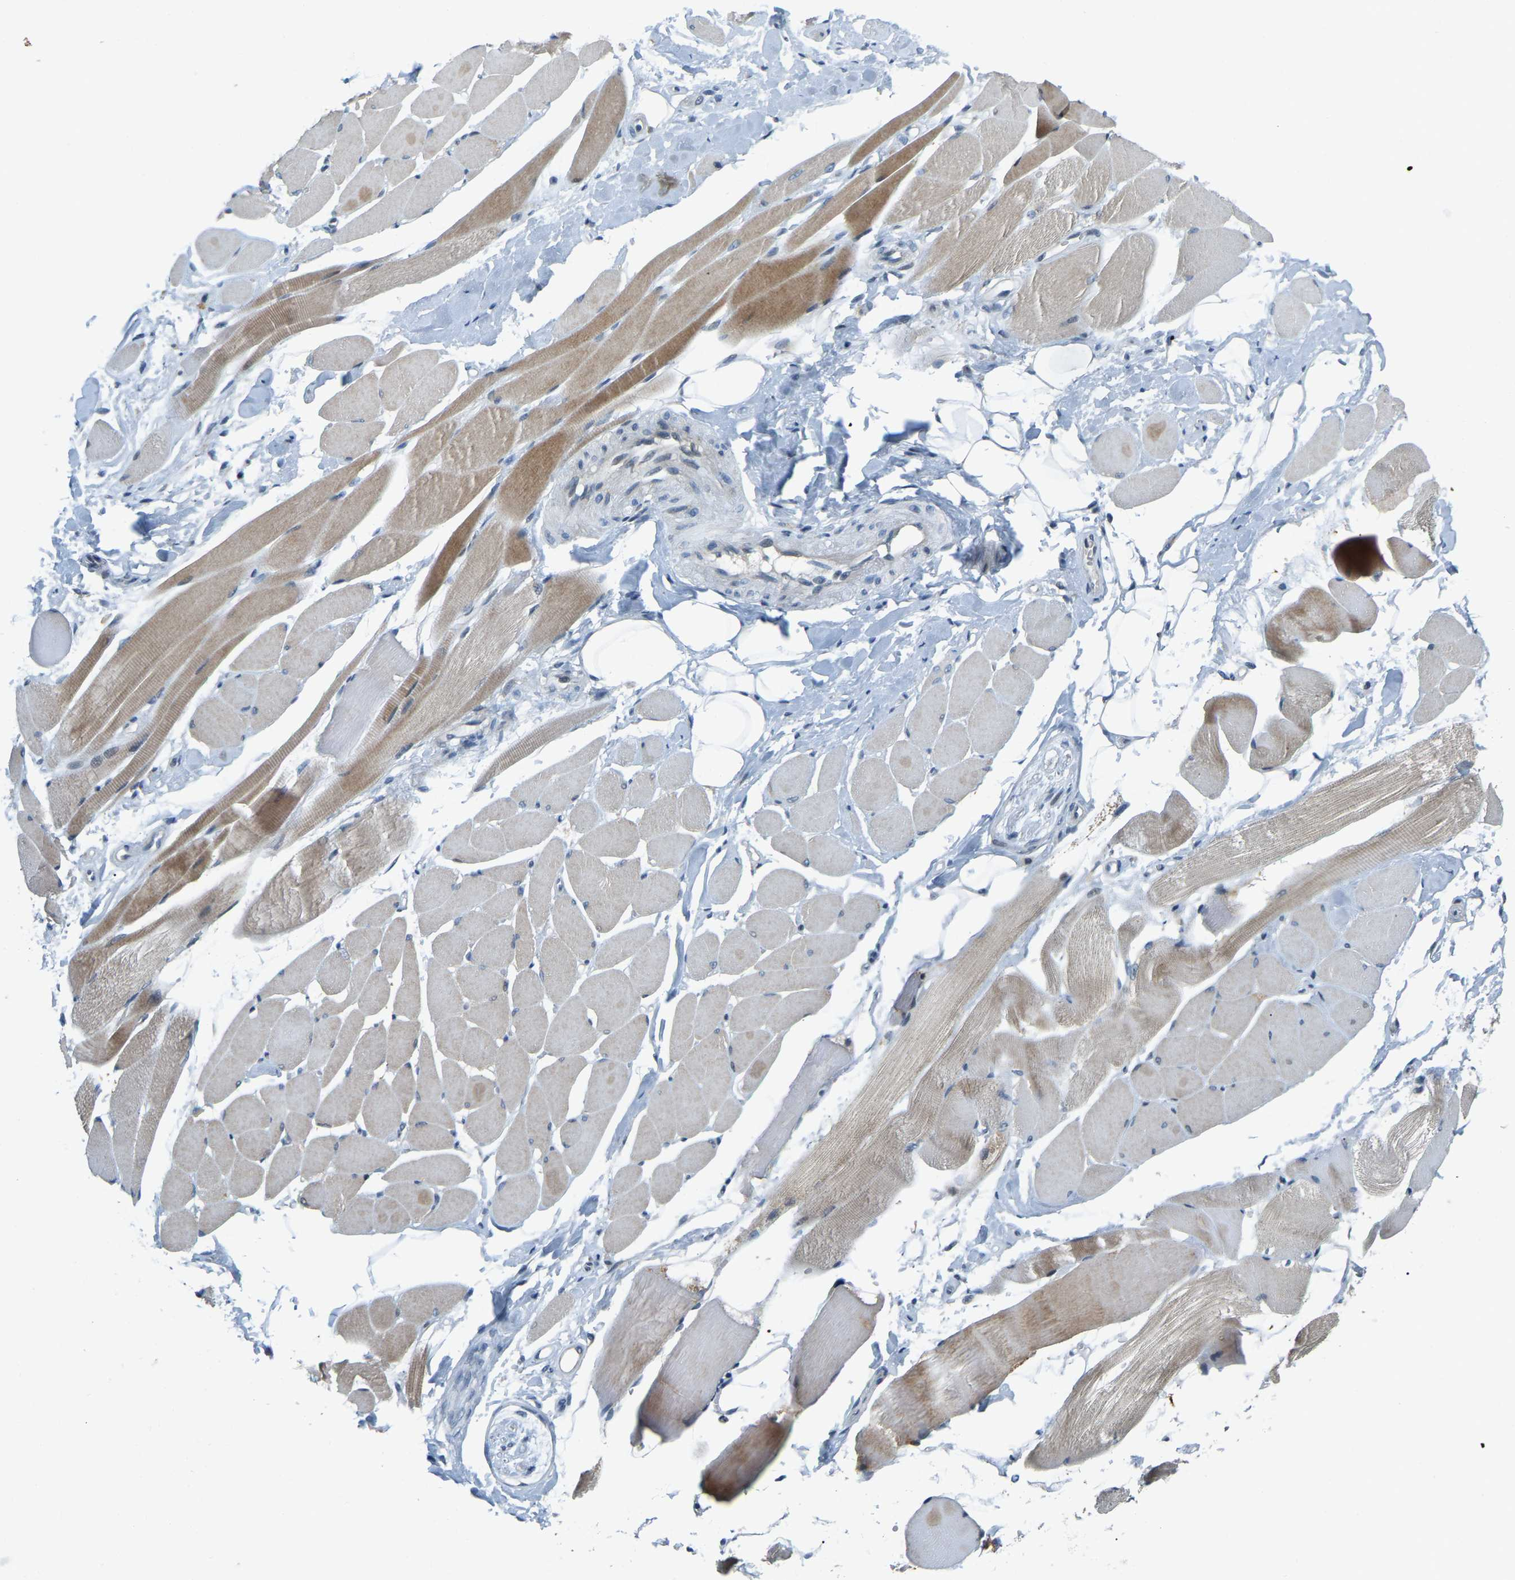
{"staining": {"intensity": "moderate", "quantity": "25%-75%", "location": "cytoplasmic/membranous"}, "tissue": "skeletal muscle", "cell_type": "Myocytes", "image_type": "normal", "snomed": [{"axis": "morphology", "description": "Normal tissue, NOS"}, {"axis": "topography", "description": "Skeletal muscle"}, {"axis": "topography", "description": "Peripheral nerve tissue"}], "caption": "Immunohistochemical staining of benign skeletal muscle shows 25%-75% levels of moderate cytoplasmic/membranous protein positivity in about 25%-75% of myocytes. (Stains: DAB in brown, nuclei in blue, Microscopy: brightfield microscopy at high magnification).", "gene": "ENSG00000283765", "patient": {"sex": "female", "age": 84}}